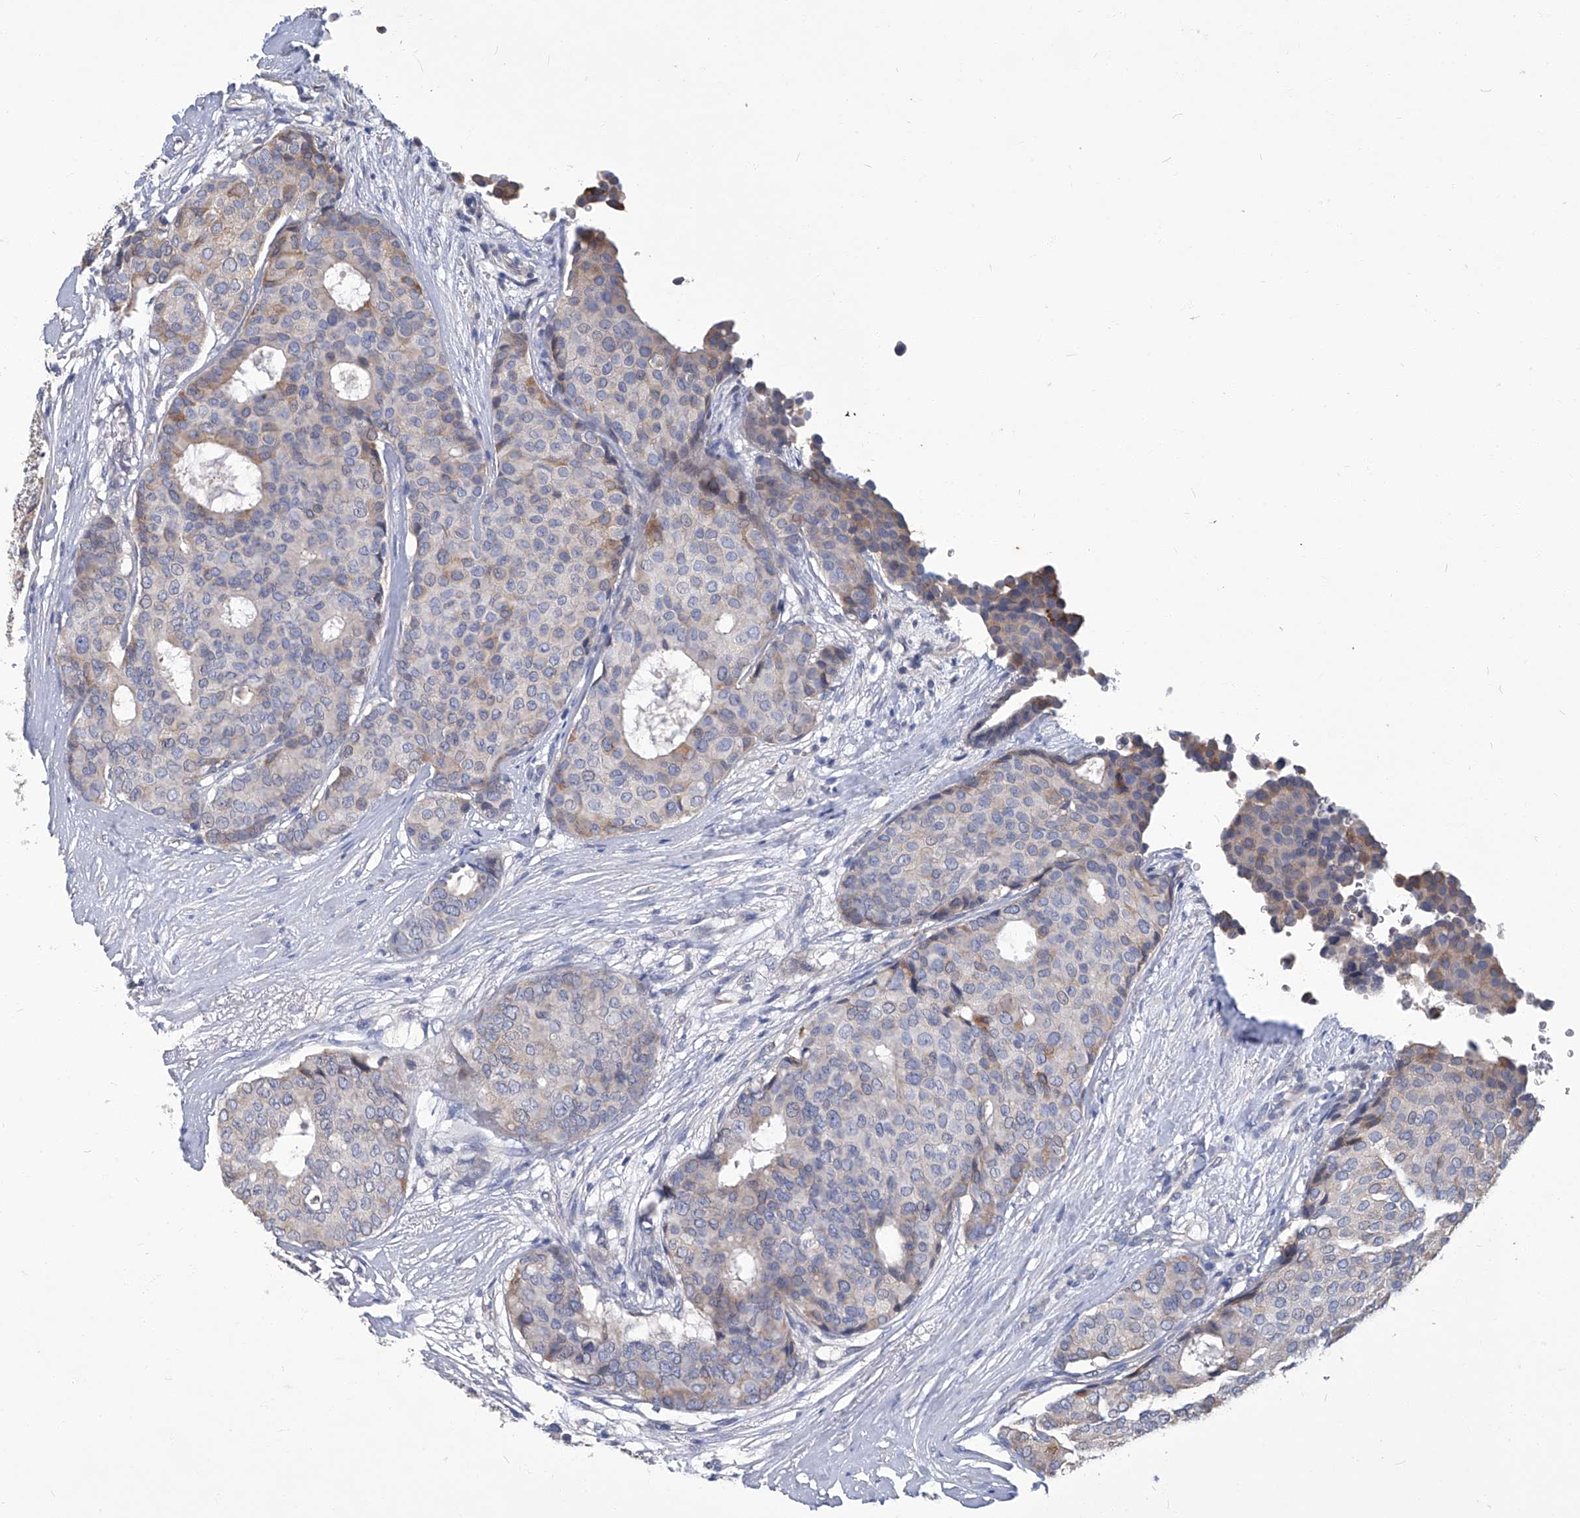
{"staining": {"intensity": "weak", "quantity": "<25%", "location": "cytoplasmic/membranous"}, "tissue": "breast cancer", "cell_type": "Tumor cells", "image_type": "cancer", "snomed": [{"axis": "morphology", "description": "Duct carcinoma"}, {"axis": "topography", "description": "Breast"}], "caption": "An IHC image of infiltrating ductal carcinoma (breast) is shown. There is no staining in tumor cells of infiltrating ductal carcinoma (breast).", "gene": "TGFBR1", "patient": {"sex": "female", "age": 75}}